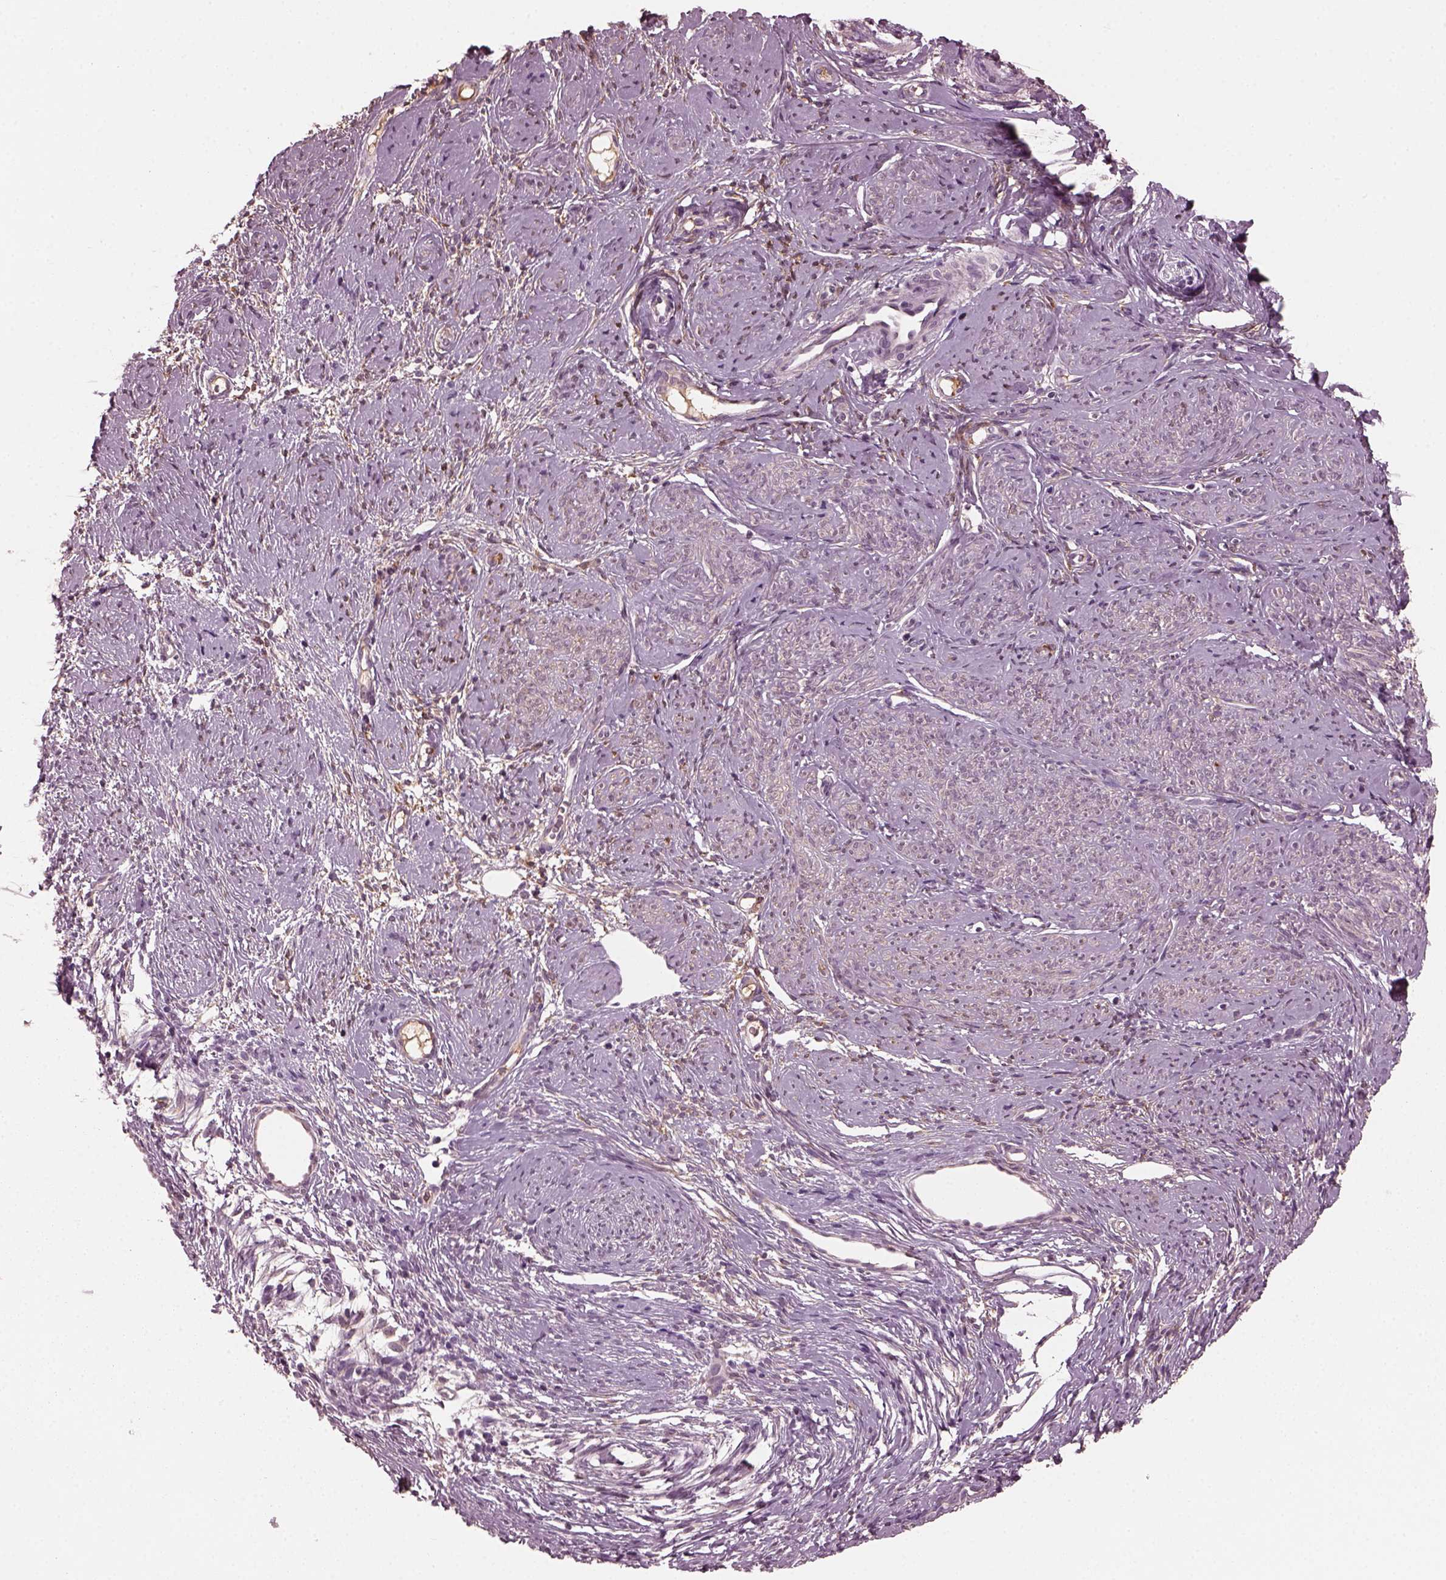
{"staining": {"intensity": "negative", "quantity": "none", "location": "none"}, "tissue": "smooth muscle", "cell_type": "Smooth muscle cells", "image_type": "normal", "snomed": [{"axis": "morphology", "description": "Normal tissue, NOS"}, {"axis": "topography", "description": "Smooth muscle"}], "caption": "IHC of unremarkable smooth muscle exhibits no expression in smooth muscle cells. (Immunohistochemistry, brightfield microscopy, high magnification).", "gene": "PORCN", "patient": {"sex": "female", "age": 48}}